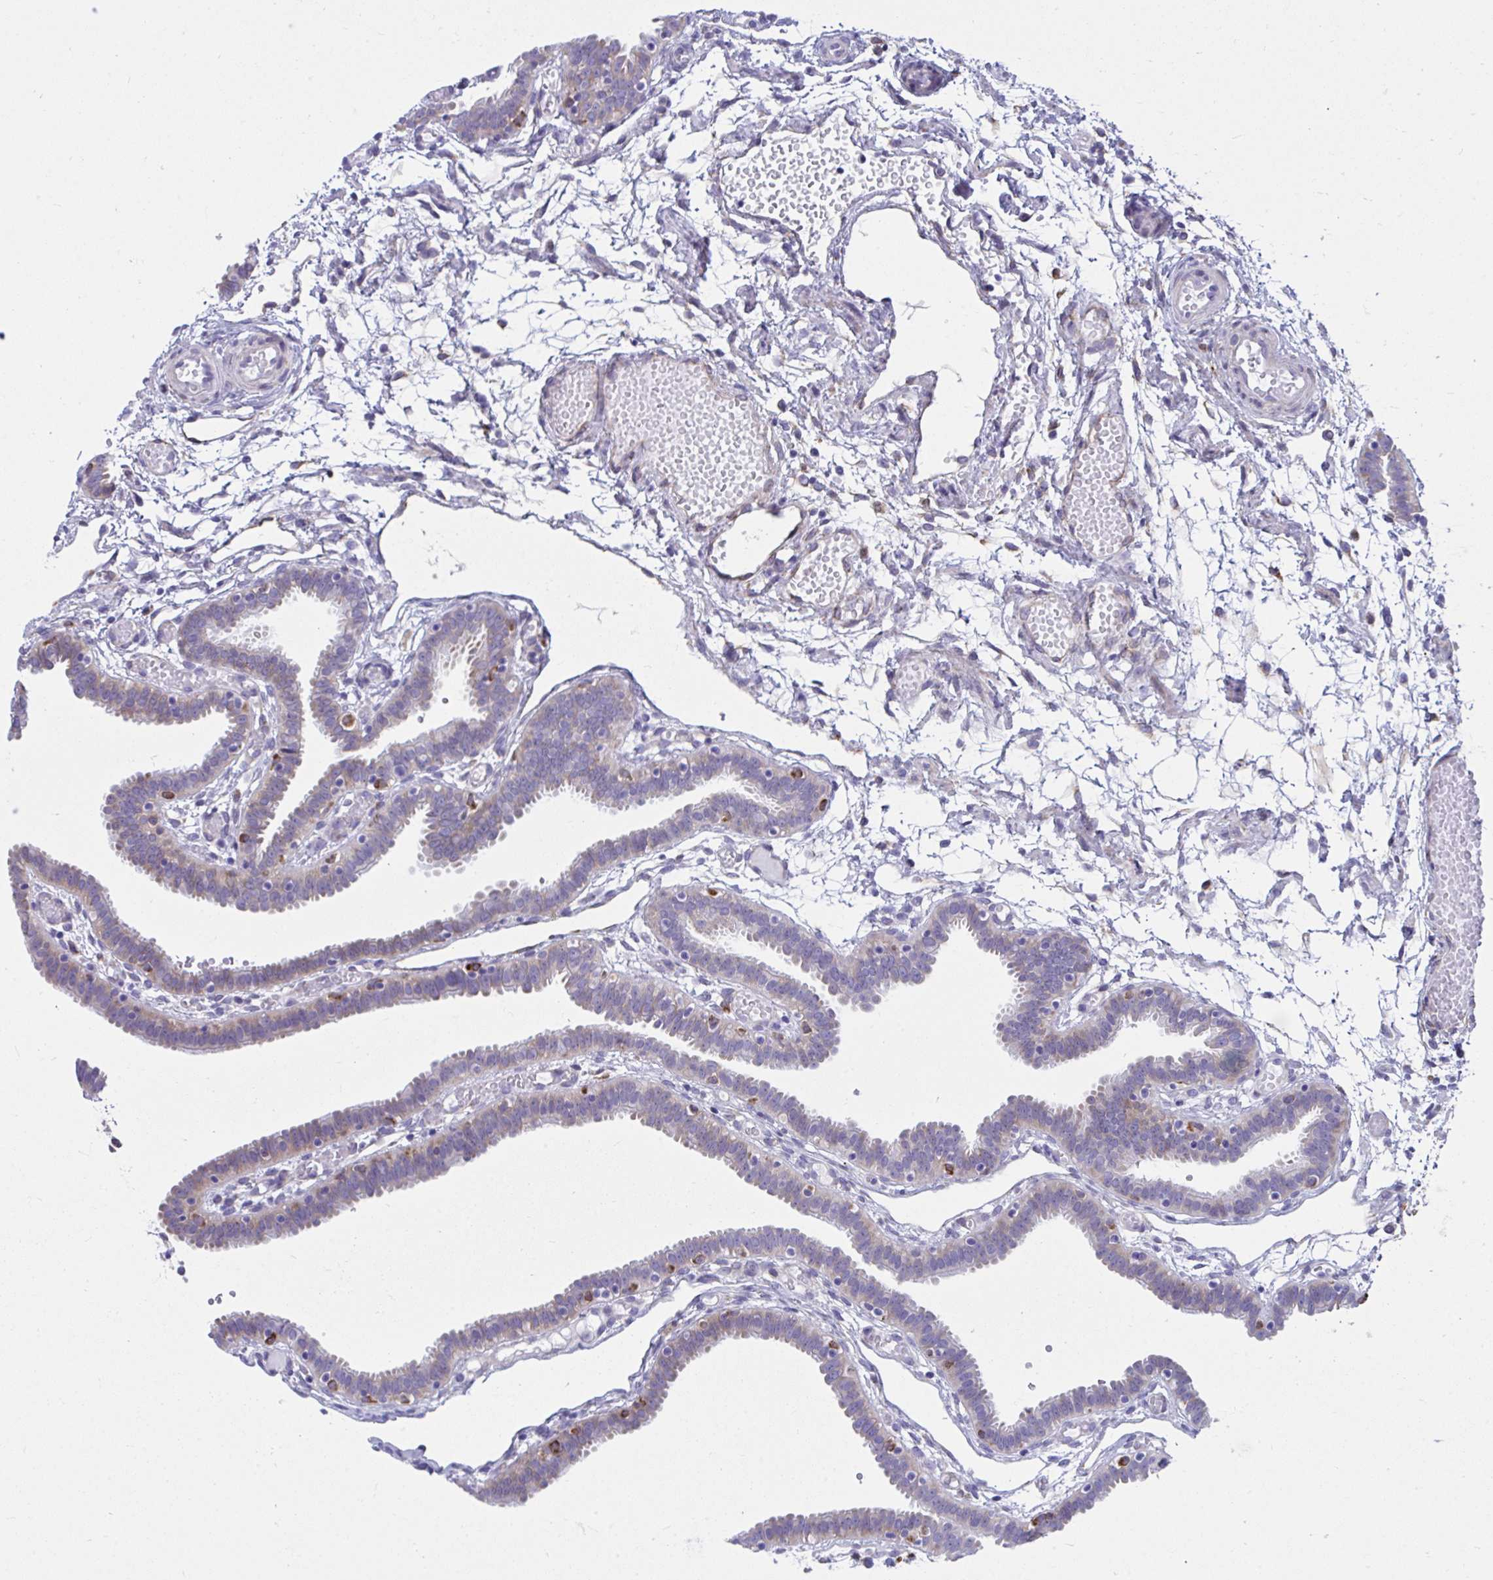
{"staining": {"intensity": "weak", "quantity": "25%-75%", "location": "cytoplasmic/membranous"}, "tissue": "fallopian tube", "cell_type": "Glandular cells", "image_type": "normal", "snomed": [{"axis": "morphology", "description": "Normal tissue, NOS"}, {"axis": "topography", "description": "Fallopian tube"}], "caption": "Fallopian tube stained for a protein shows weak cytoplasmic/membranous positivity in glandular cells. (IHC, brightfield microscopy, high magnification).", "gene": "ASPH", "patient": {"sex": "female", "age": 37}}